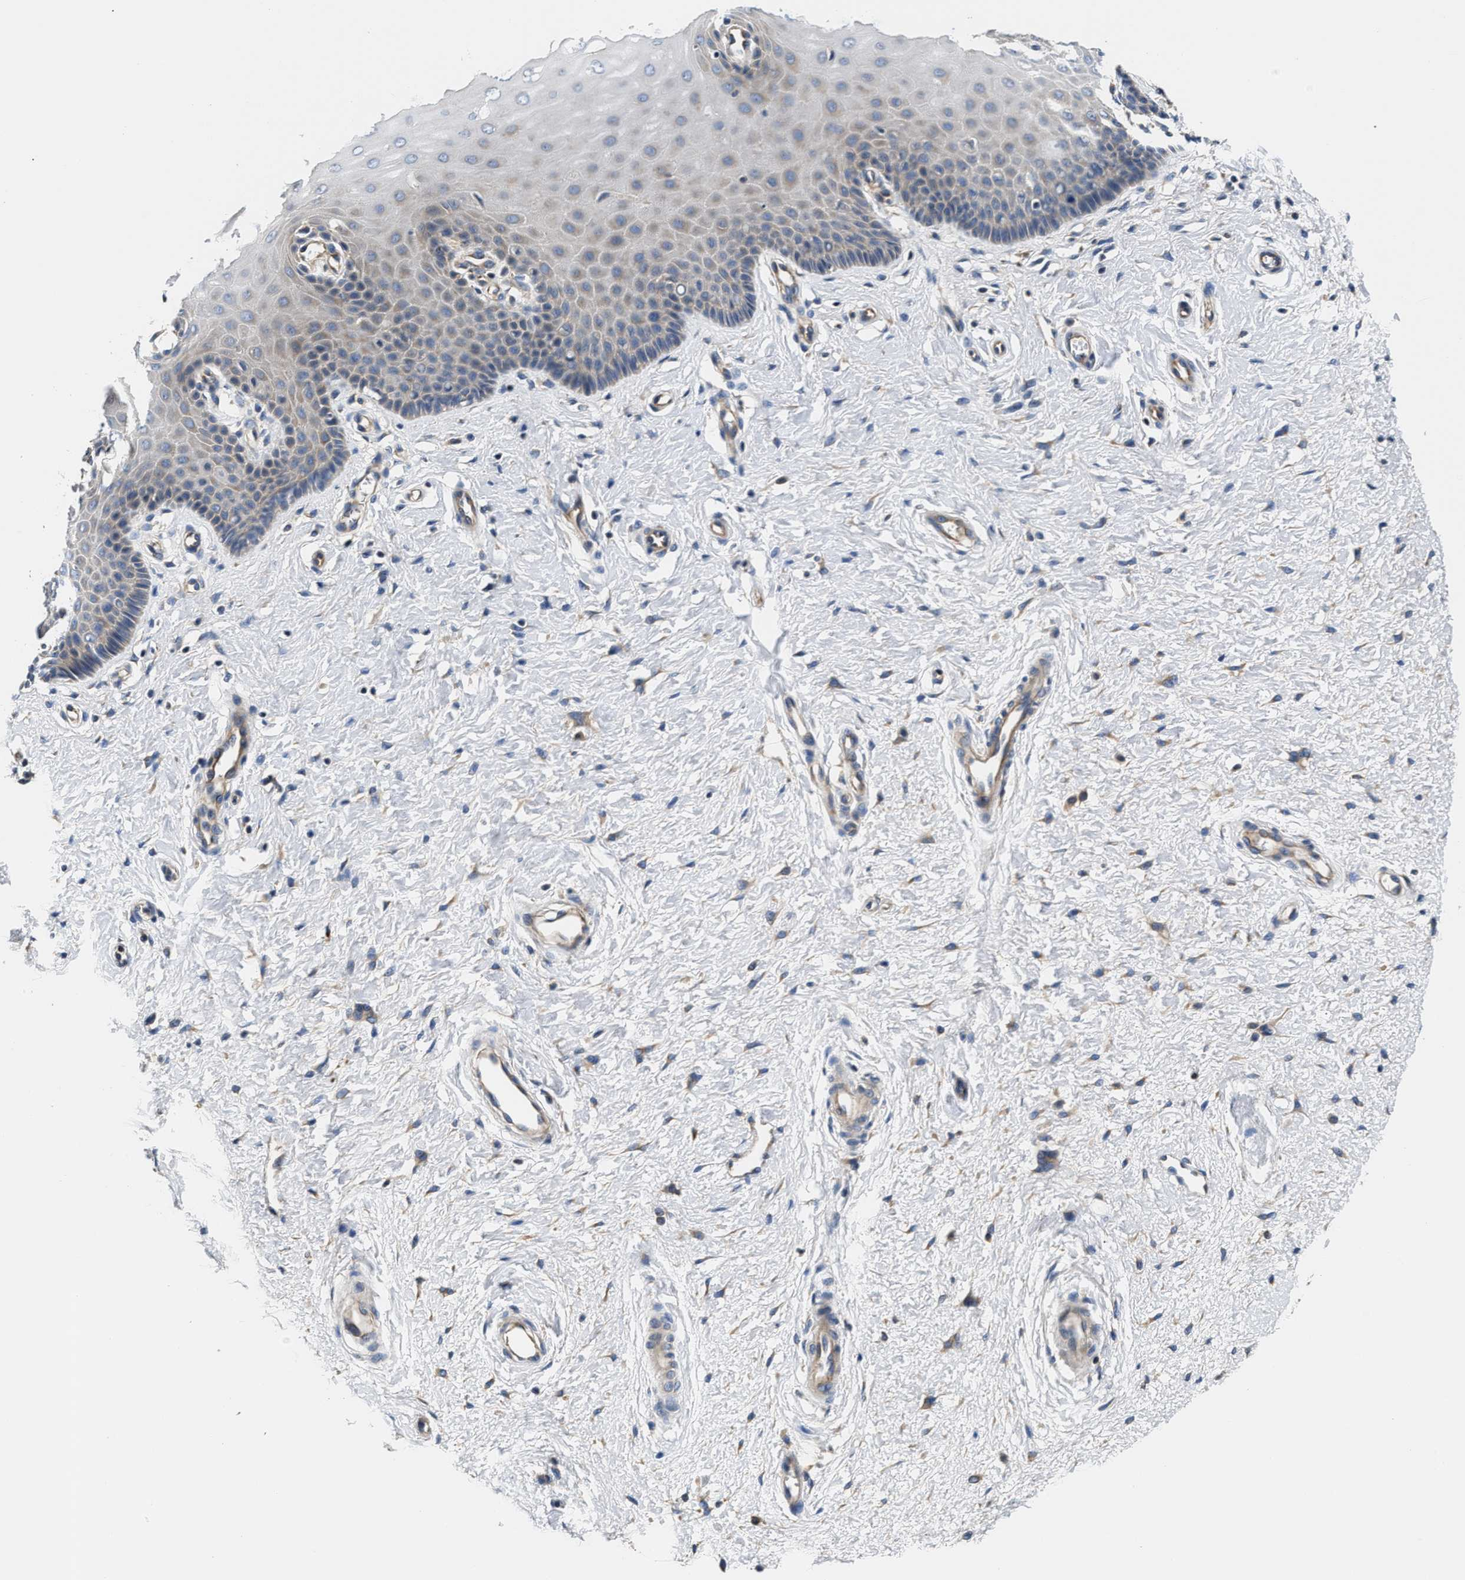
{"staining": {"intensity": "negative", "quantity": "none", "location": "none"}, "tissue": "cervix", "cell_type": "Squamous epithelial cells", "image_type": "normal", "snomed": [{"axis": "morphology", "description": "Normal tissue, NOS"}, {"axis": "topography", "description": "Cervix"}], "caption": "A high-resolution photomicrograph shows IHC staining of unremarkable cervix, which displays no significant expression in squamous epithelial cells.", "gene": "TEX2", "patient": {"sex": "female", "age": 55}}